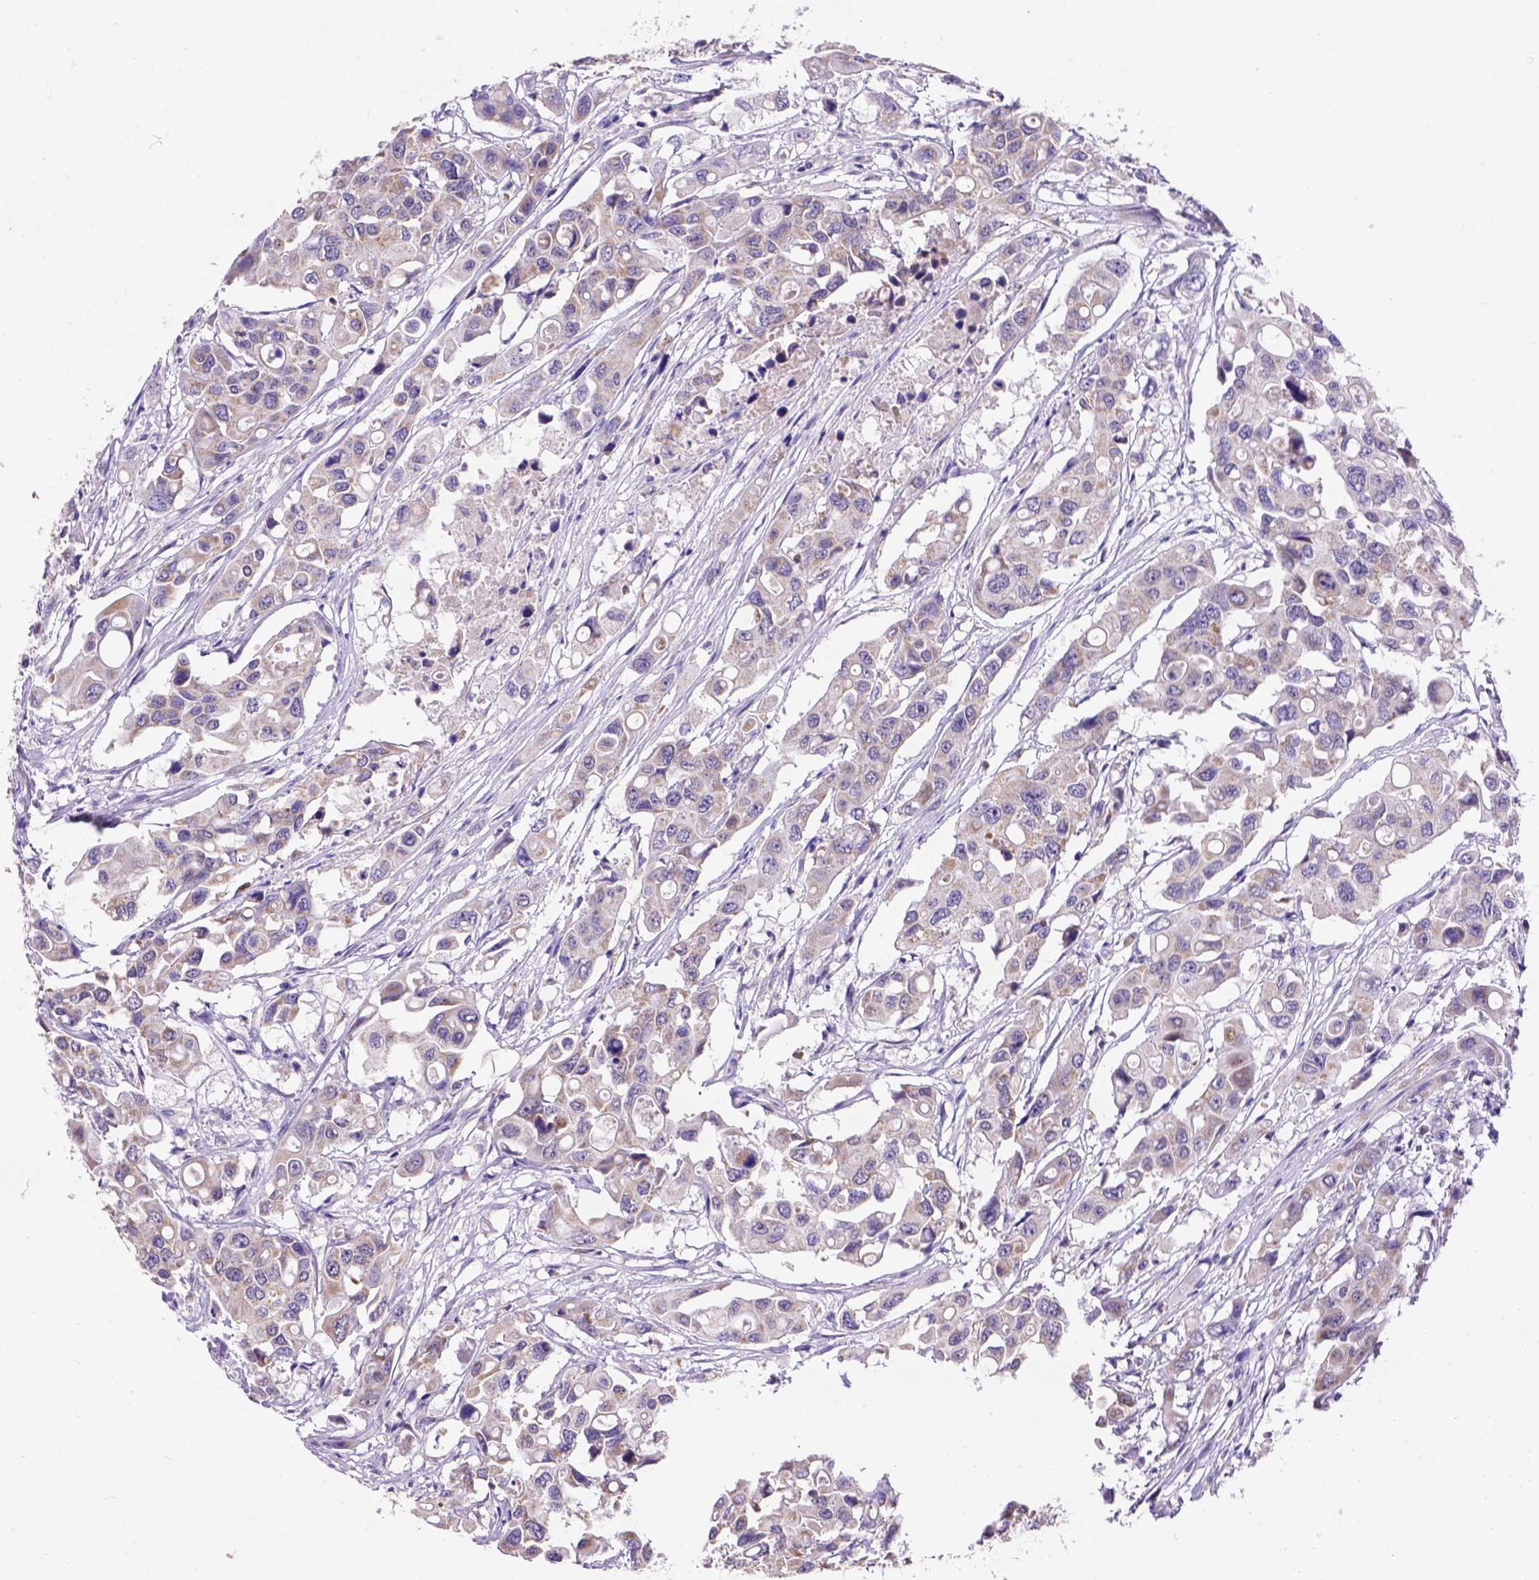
{"staining": {"intensity": "weak", "quantity": ">75%", "location": "cytoplasmic/membranous"}, "tissue": "colorectal cancer", "cell_type": "Tumor cells", "image_type": "cancer", "snomed": [{"axis": "morphology", "description": "Adenocarcinoma, NOS"}, {"axis": "topography", "description": "Colon"}], "caption": "DAB (3,3'-diaminobenzidine) immunohistochemical staining of human colorectal cancer displays weak cytoplasmic/membranous protein positivity in about >75% of tumor cells. (IHC, brightfield microscopy, high magnification).", "gene": "L2HGDH", "patient": {"sex": "male", "age": 77}}